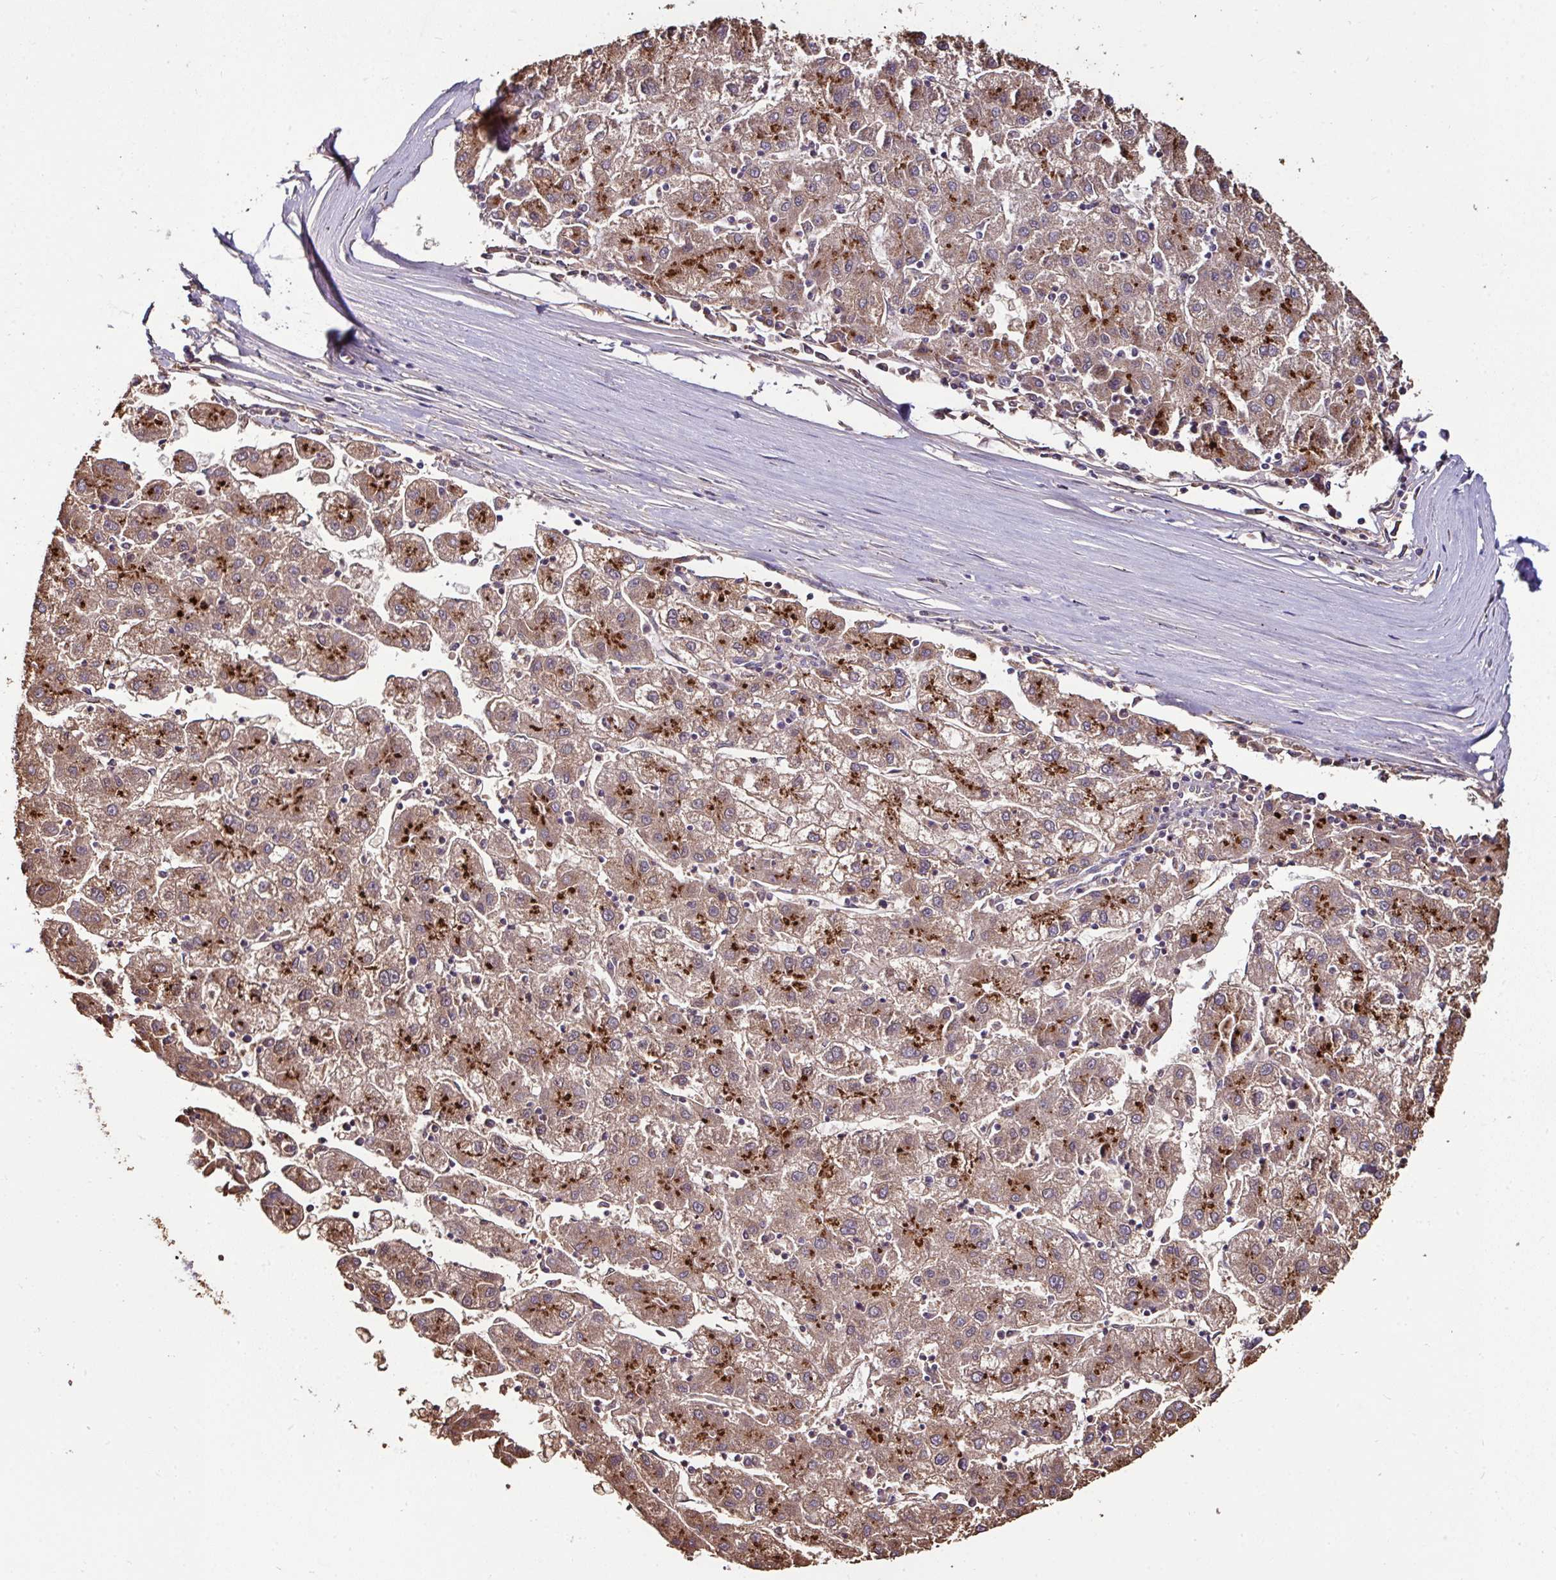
{"staining": {"intensity": "strong", "quantity": ">75%", "location": "cytoplasmic/membranous"}, "tissue": "liver cancer", "cell_type": "Tumor cells", "image_type": "cancer", "snomed": [{"axis": "morphology", "description": "Carcinoma, Hepatocellular, NOS"}, {"axis": "topography", "description": "Liver"}], "caption": "Strong cytoplasmic/membranous staining for a protein is seen in about >75% of tumor cells of liver cancer (hepatocellular carcinoma) using IHC.", "gene": "CPD", "patient": {"sex": "male", "age": 72}}